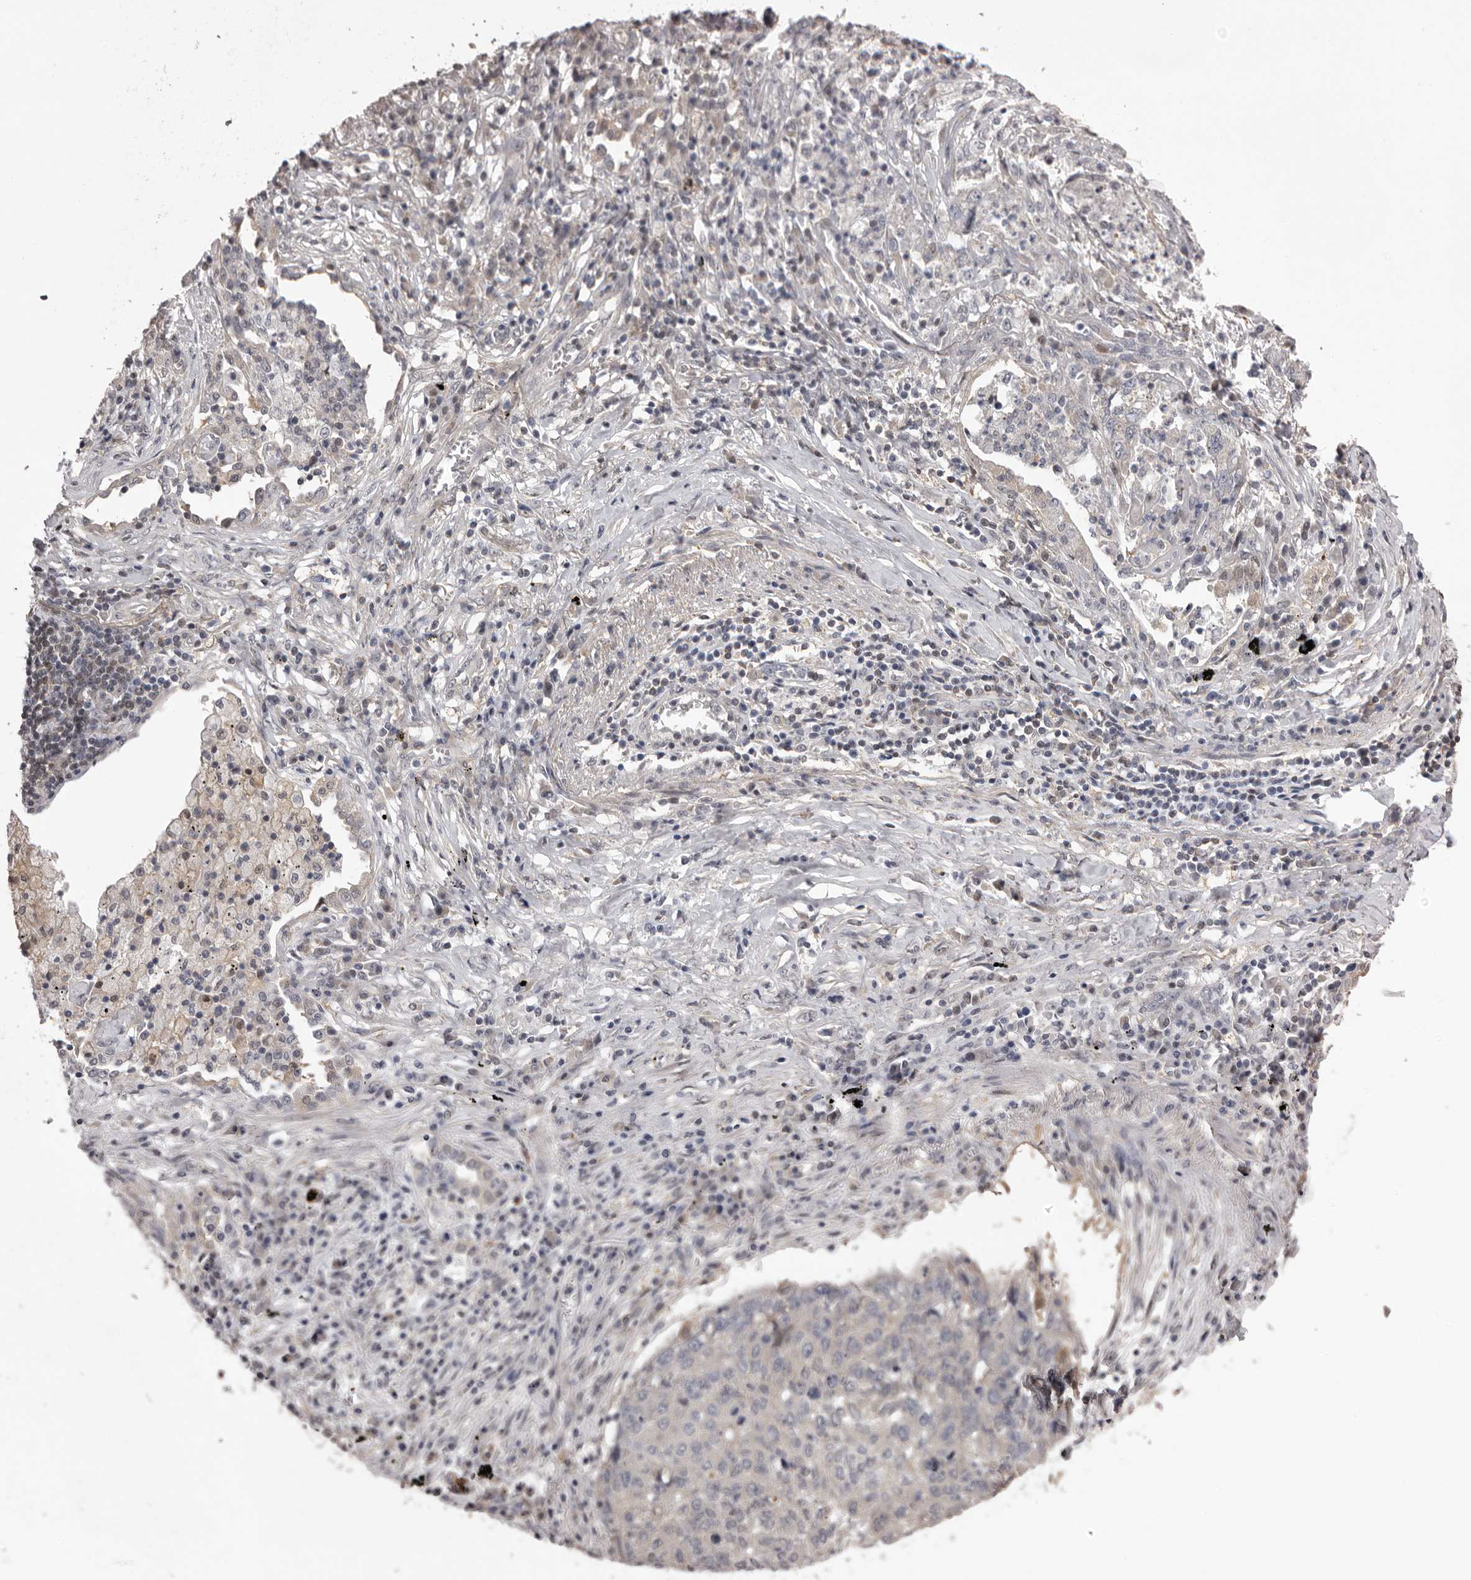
{"staining": {"intensity": "negative", "quantity": "none", "location": "none"}, "tissue": "lung cancer", "cell_type": "Tumor cells", "image_type": "cancer", "snomed": [{"axis": "morphology", "description": "Squamous cell carcinoma, NOS"}, {"axis": "topography", "description": "Lung"}], "caption": "This is an immunohistochemistry photomicrograph of human lung cancer (squamous cell carcinoma). There is no expression in tumor cells.", "gene": "MDH1", "patient": {"sex": "female", "age": 63}}